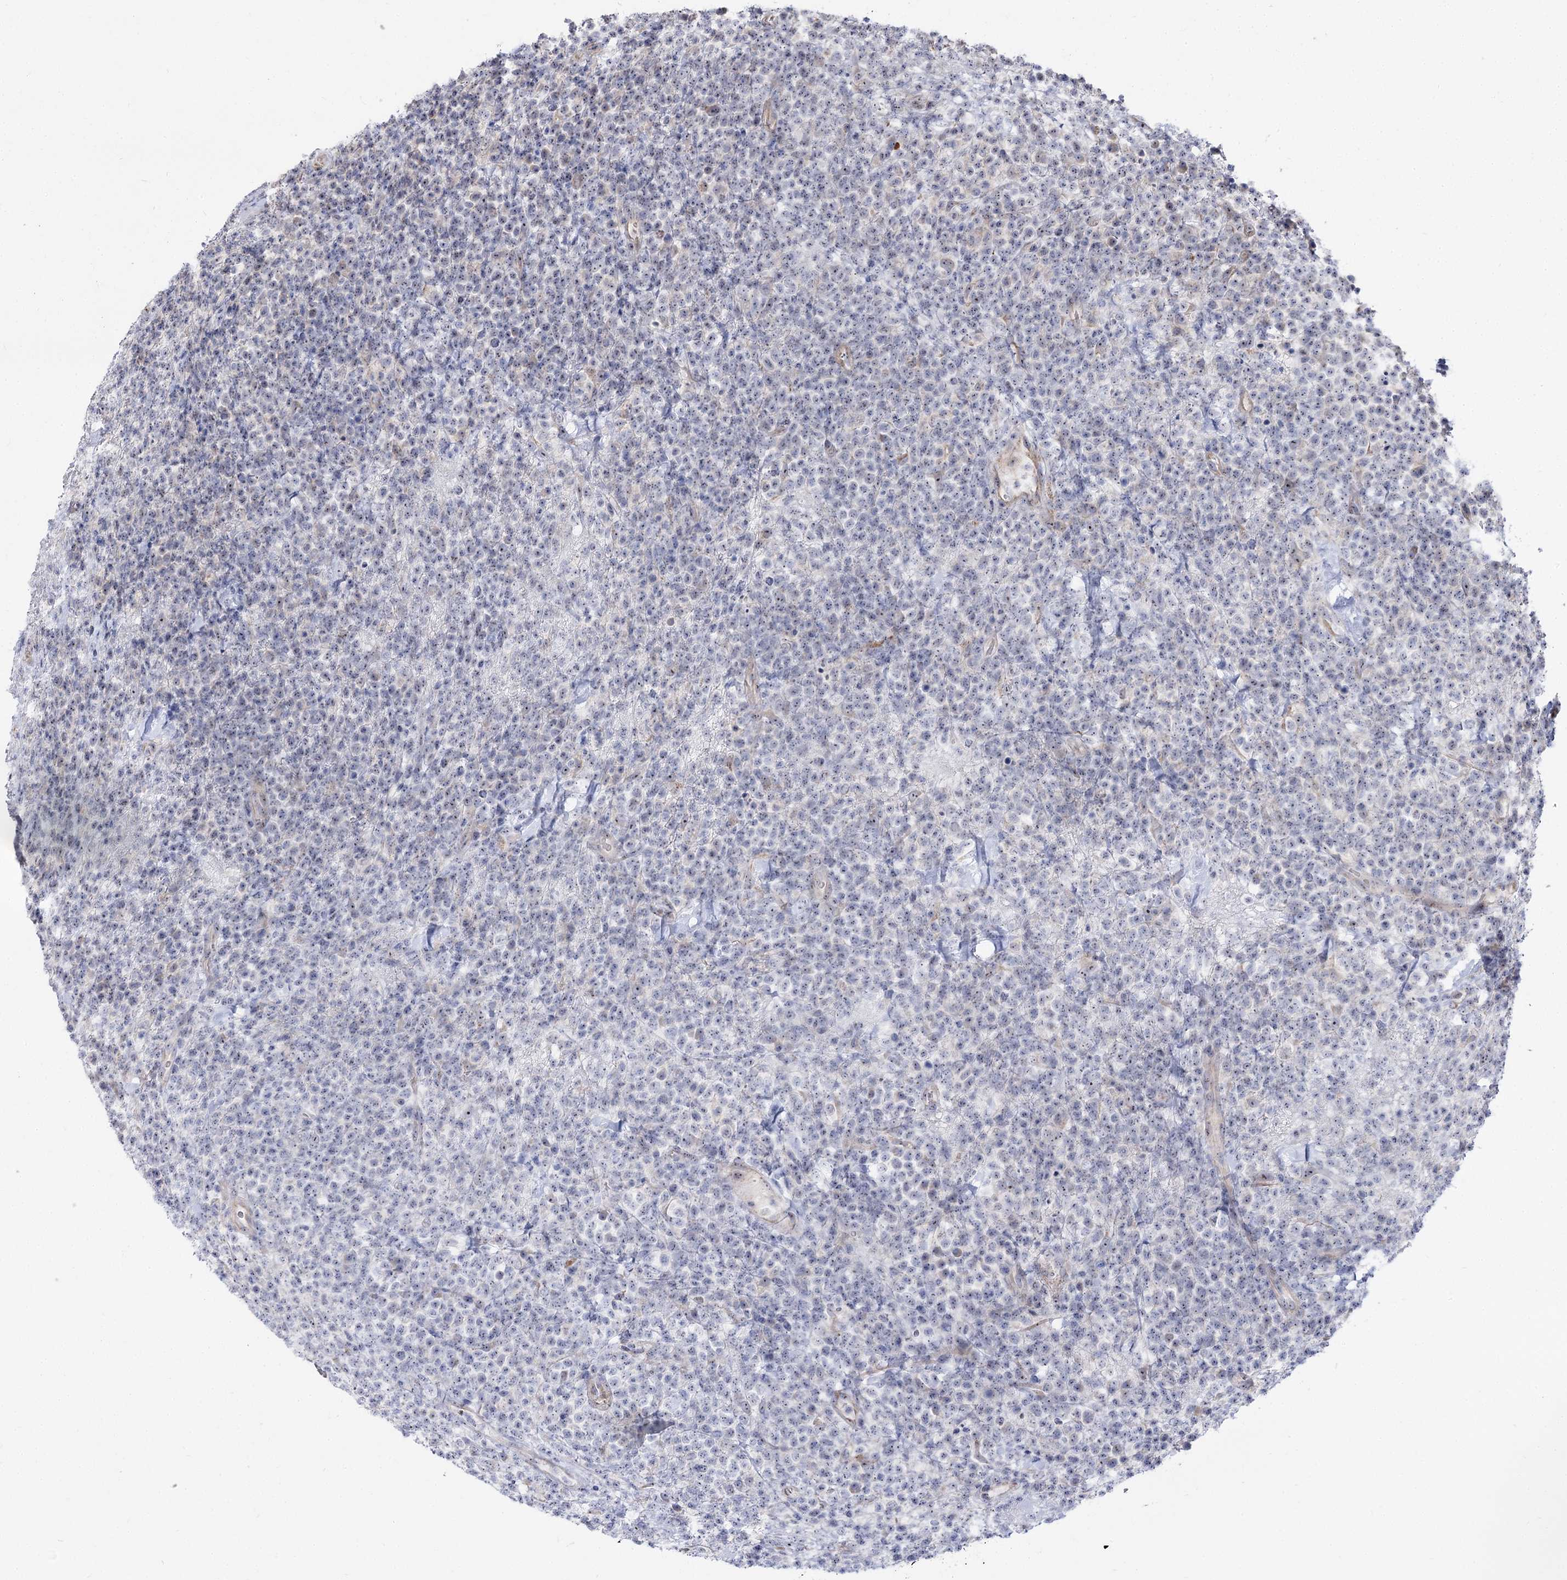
{"staining": {"intensity": "weak", "quantity": "<25%", "location": "nuclear"}, "tissue": "lymphoma", "cell_type": "Tumor cells", "image_type": "cancer", "snomed": [{"axis": "morphology", "description": "Malignant lymphoma, non-Hodgkin's type, High grade"}, {"axis": "topography", "description": "Colon"}], "caption": "DAB immunohistochemical staining of human lymphoma reveals no significant expression in tumor cells. Nuclei are stained in blue.", "gene": "SUOX", "patient": {"sex": "female", "age": 53}}